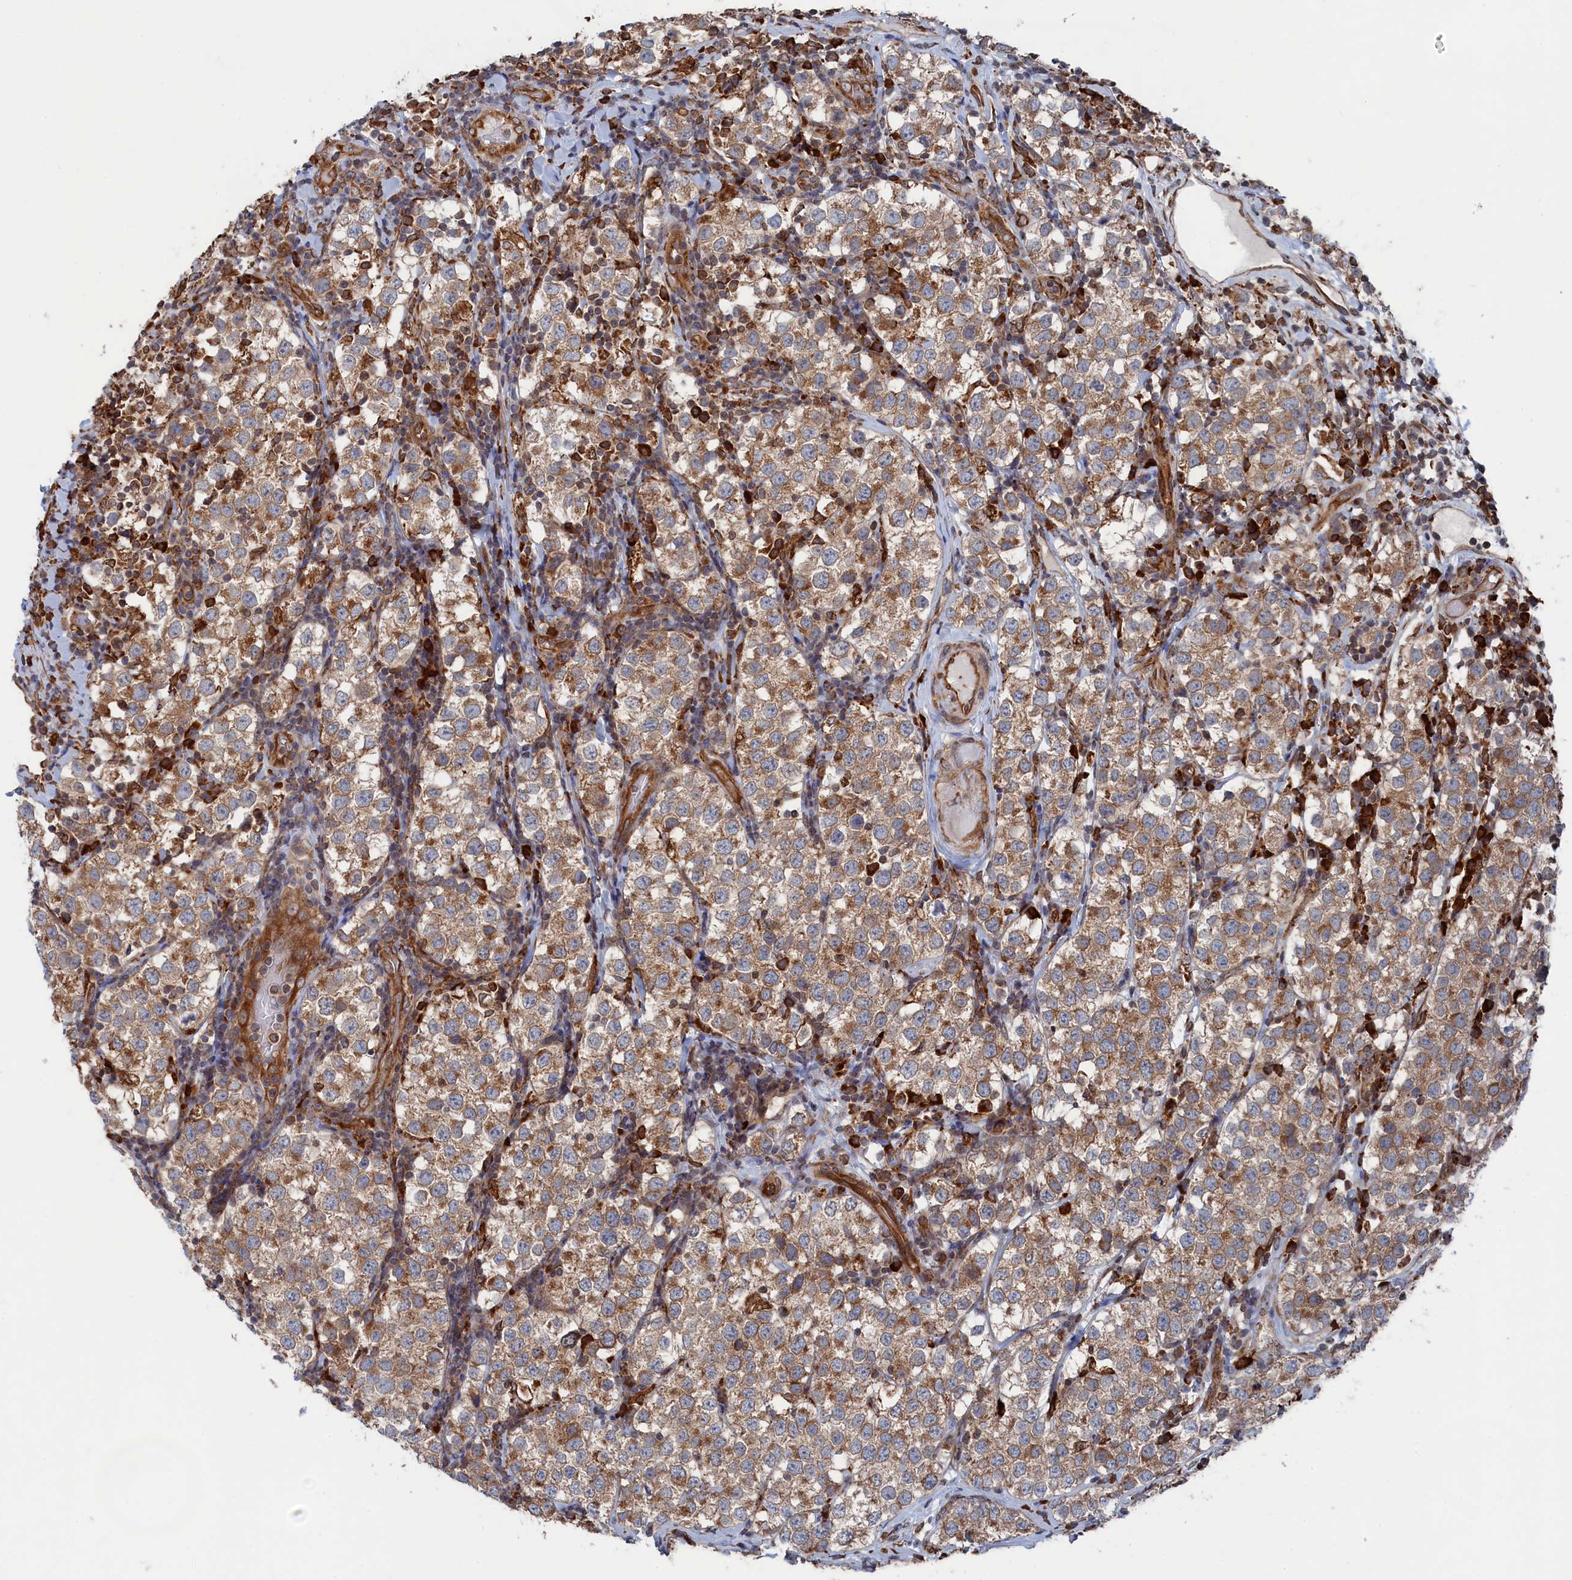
{"staining": {"intensity": "moderate", "quantity": ">75%", "location": "cytoplasmic/membranous"}, "tissue": "testis cancer", "cell_type": "Tumor cells", "image_type": "cancer", "snomed": [{"axis": "morphology", "description": "Seminoma, NOS"}, {"axis": "topography", "description": "Testis"}], "caption": "This is an image of IHC staining of testis cancer, which shows moderate expression in the cytoplasmic/membranous of tumor cells.", "gene": "BPIFB6", "patient": {"sex": "male", "age": 34}}